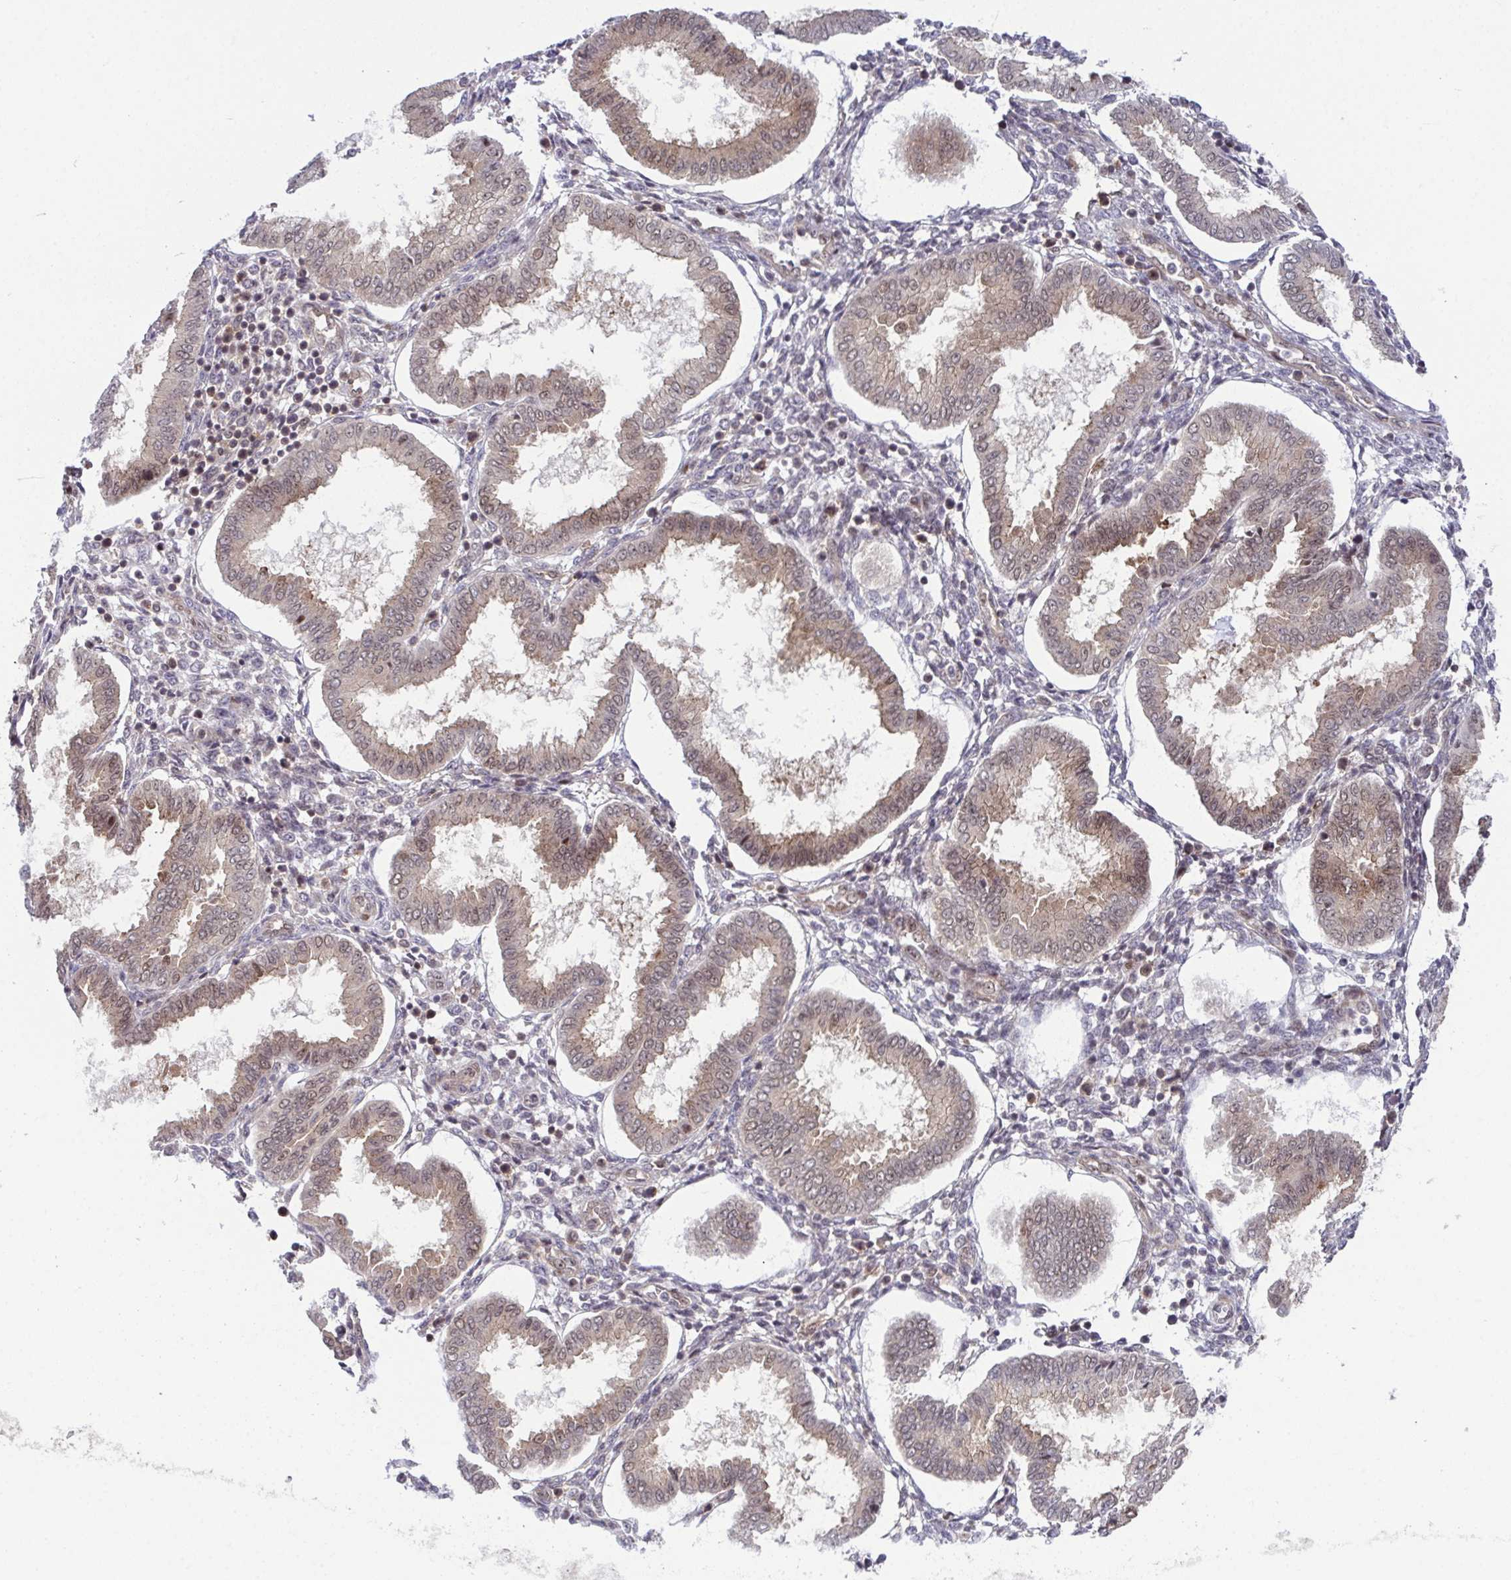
{"staining": {"intensity": "negative", "quantity": "none", "location": "none"}, "tissue": "endometrium", "cell_type": "Cells in endometrial stroma", "image_type": "normal", "snomed": [{"axis": "morphology", "description": "Normal tissue, NOS"}, {"axis": "topography", "description": "Endometrium"}], "caption": "Image shows no protein positivity in cells in endometrial stroma of benign endometrium. Brightfield microscopy of immunohistochemistry stained with DAB (brown) and hematoxylin (blue), captured at high magnification.", "gene": "DNAJB1", "patient": {"sex": "female", "age": 24}}